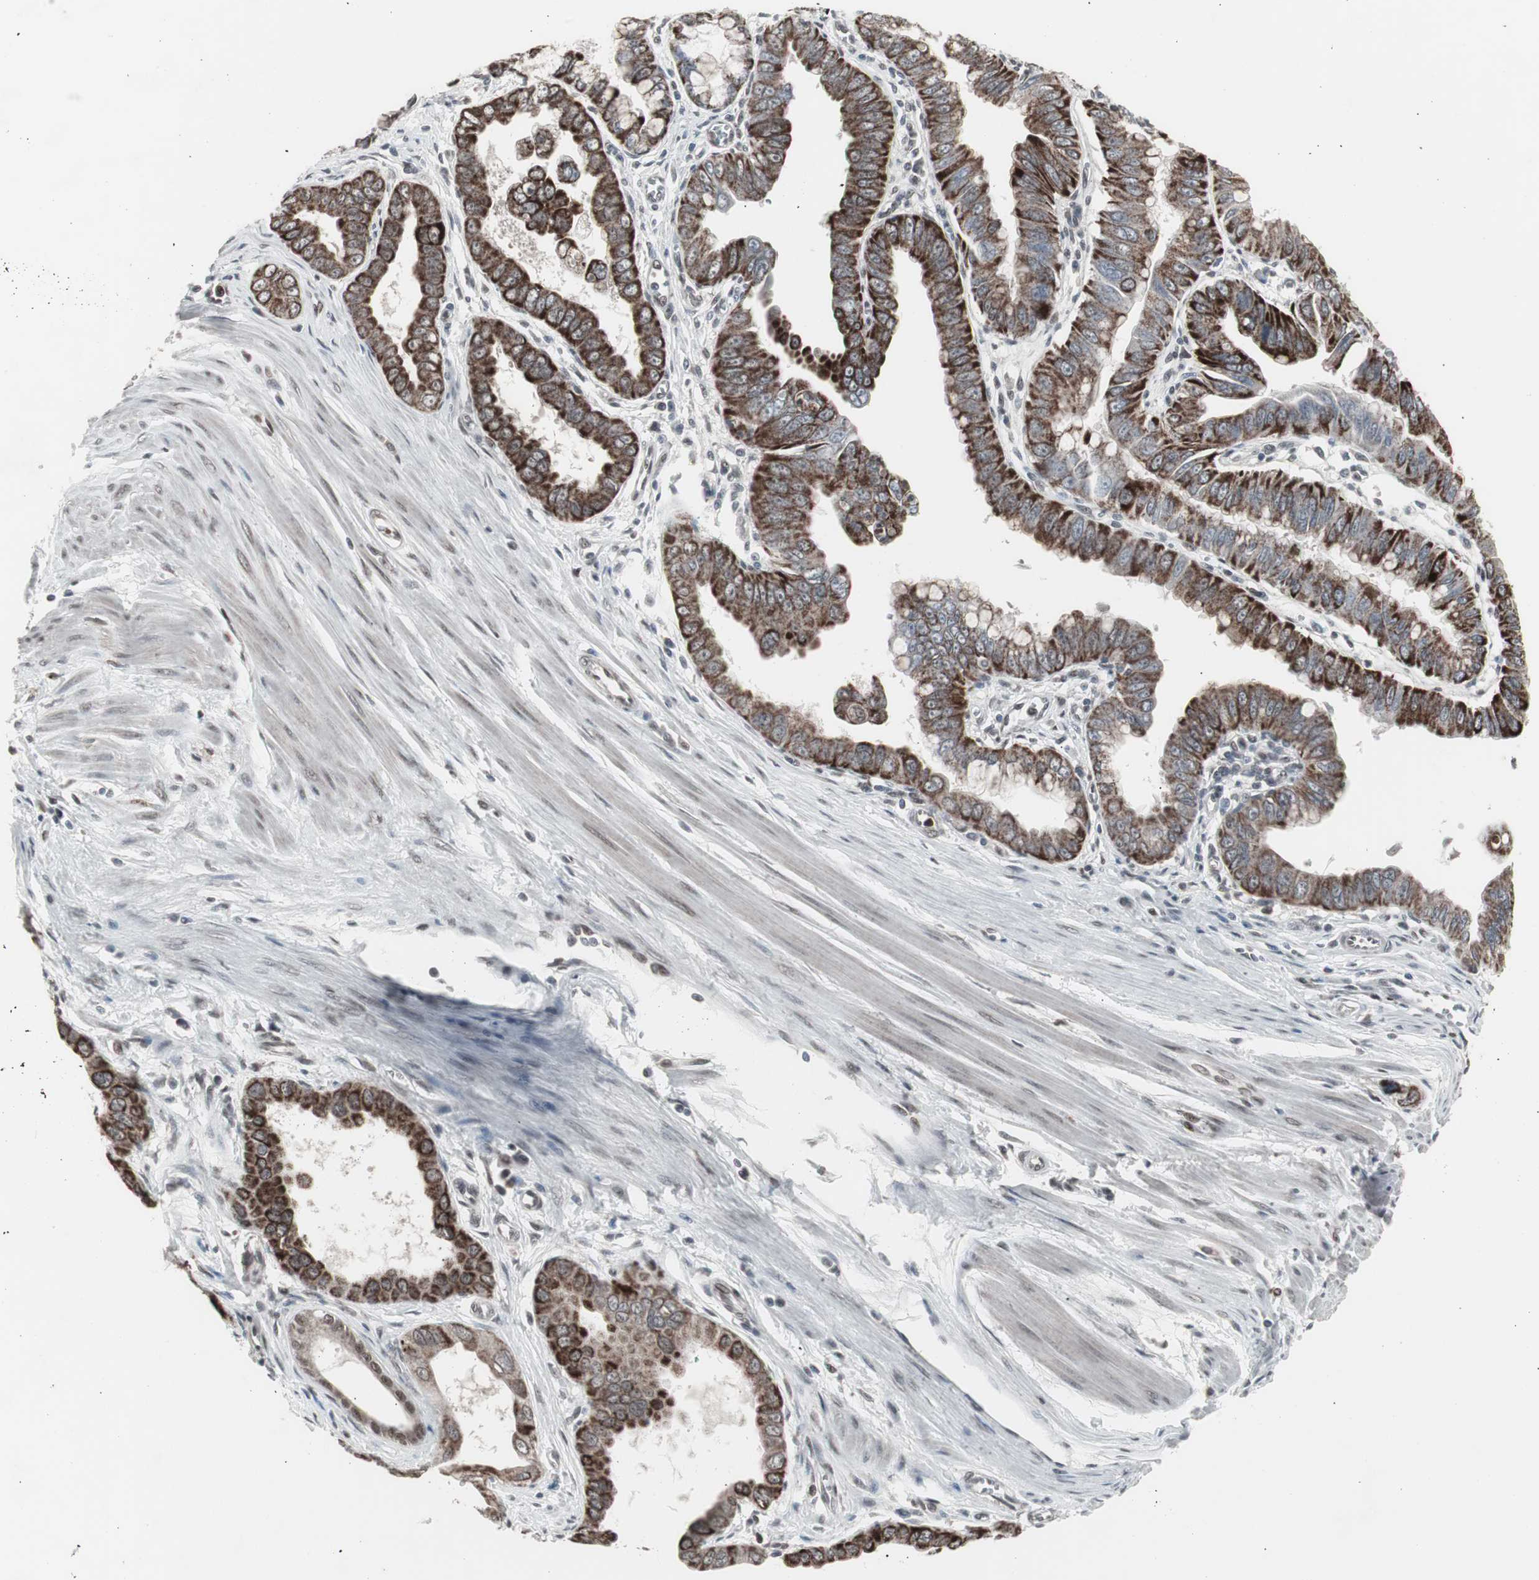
{"staining": {"intensity": "strong", "quantity": ">75%", "location": "cytoplasmic/membranous"}, "tissue": "pancreatic cancer", "cell_type": "Tumor cells", "image_type": "cancer", "snomed": [{"axis": "morphology", "description": "Normal tissue, NOS"}, {"axis": "topography", "description": "Lymph node"}], "caption": "Protein expression analysis of pancreatic cancer shows strong cytoplasmic/membranous expression in approximately >75% of tumor cells. (Stains: DAB in brown, nuclei in blue, Microscopy: brightfield microscopy at high magnification).", "gene": "RXRA", "patient": {"sex": "male", "age": 50}}